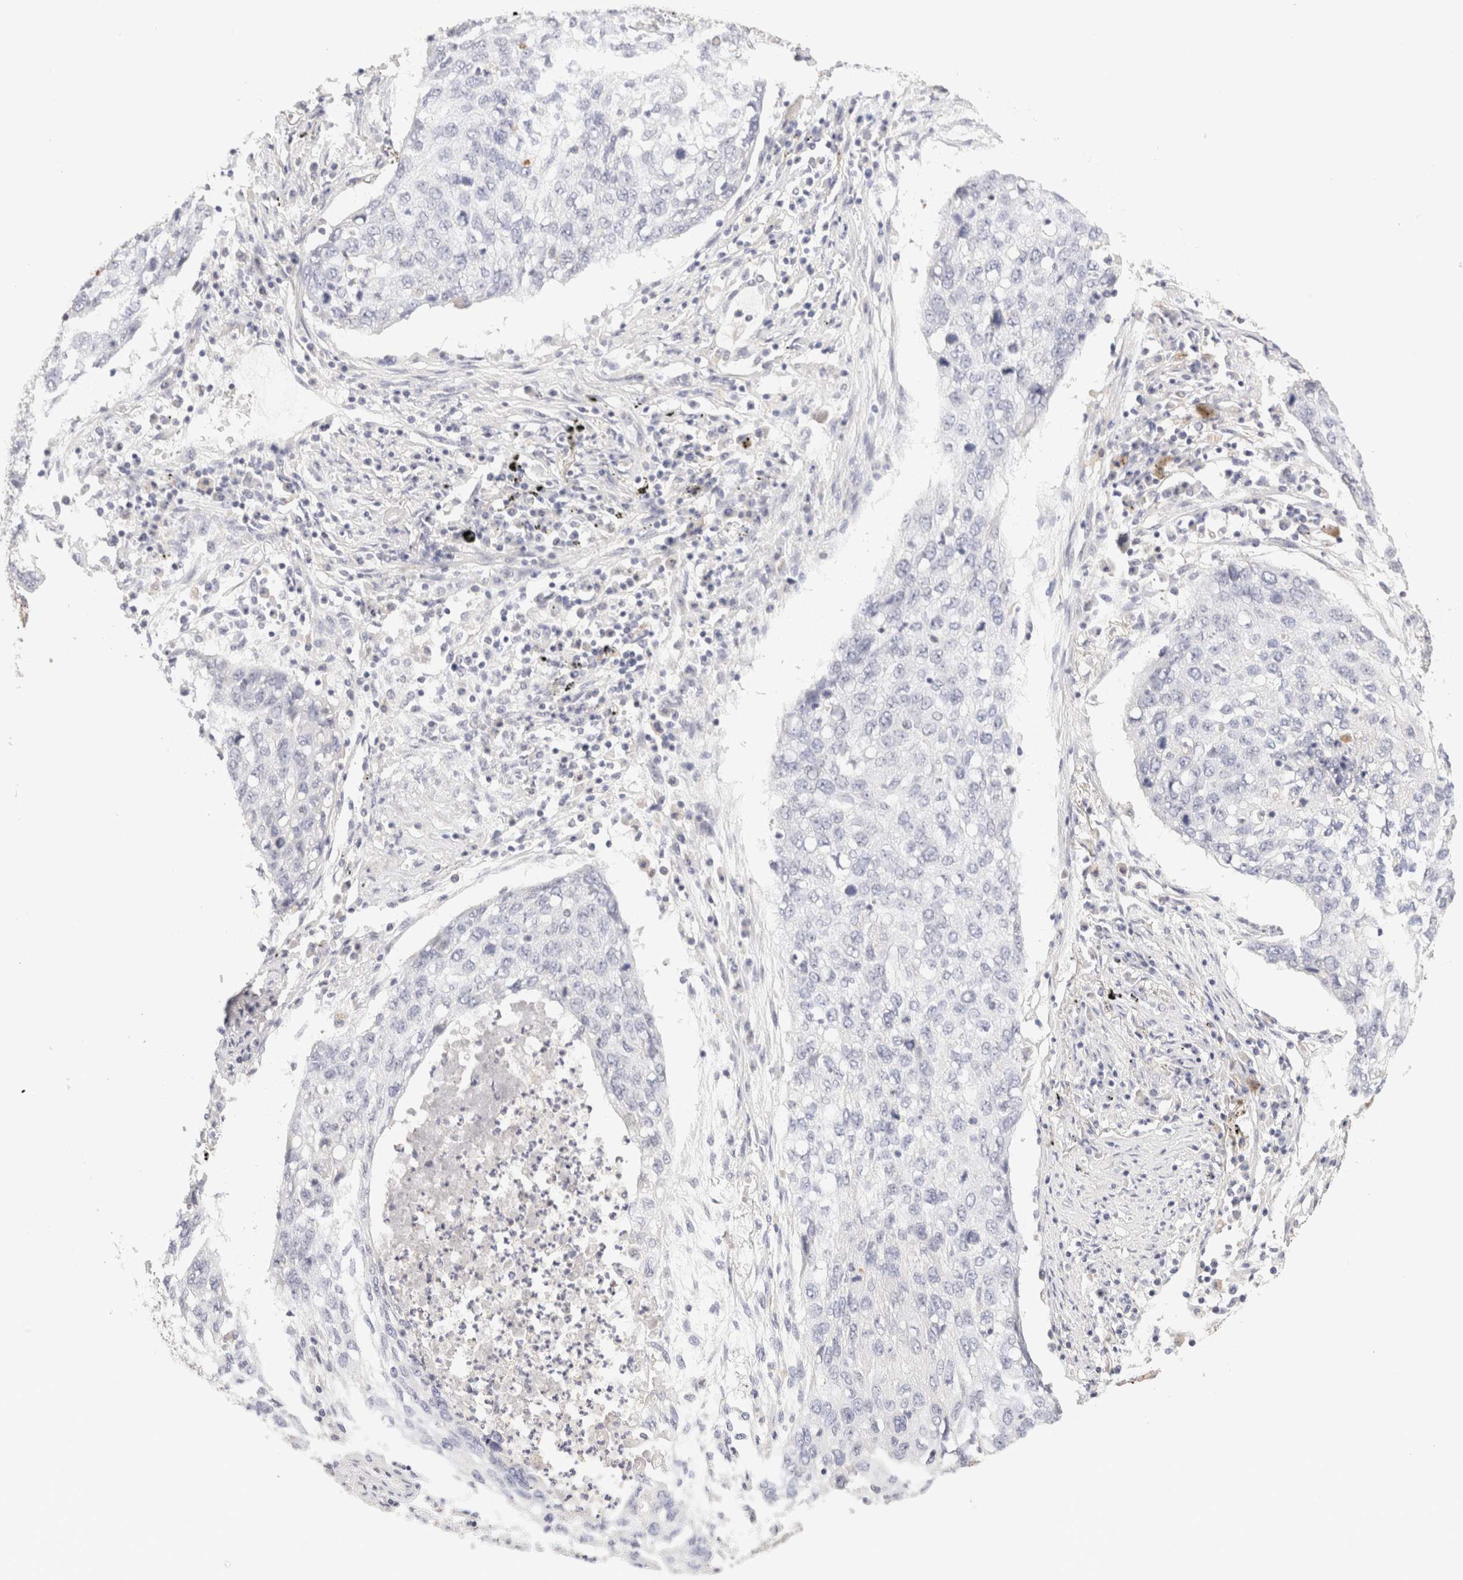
{"staining": {"intensity": "negative", "quantity": "none", "location": "none"}, "tissue": "lung cancer", "cell_type": "Tumor cells", "image_type": "cancer", "snomed": [{"axis": "morphology", "description": "Squamous cell carcinoma, NOS"}, {"axis": "topography", "description": "Lung"}], "caption": "A micrograph of human lung squamous cell carcinoma is negative for staining in tumor cells.", "gene": "SCGB2A2", "patient": {"sex": "female", "age": 63}}